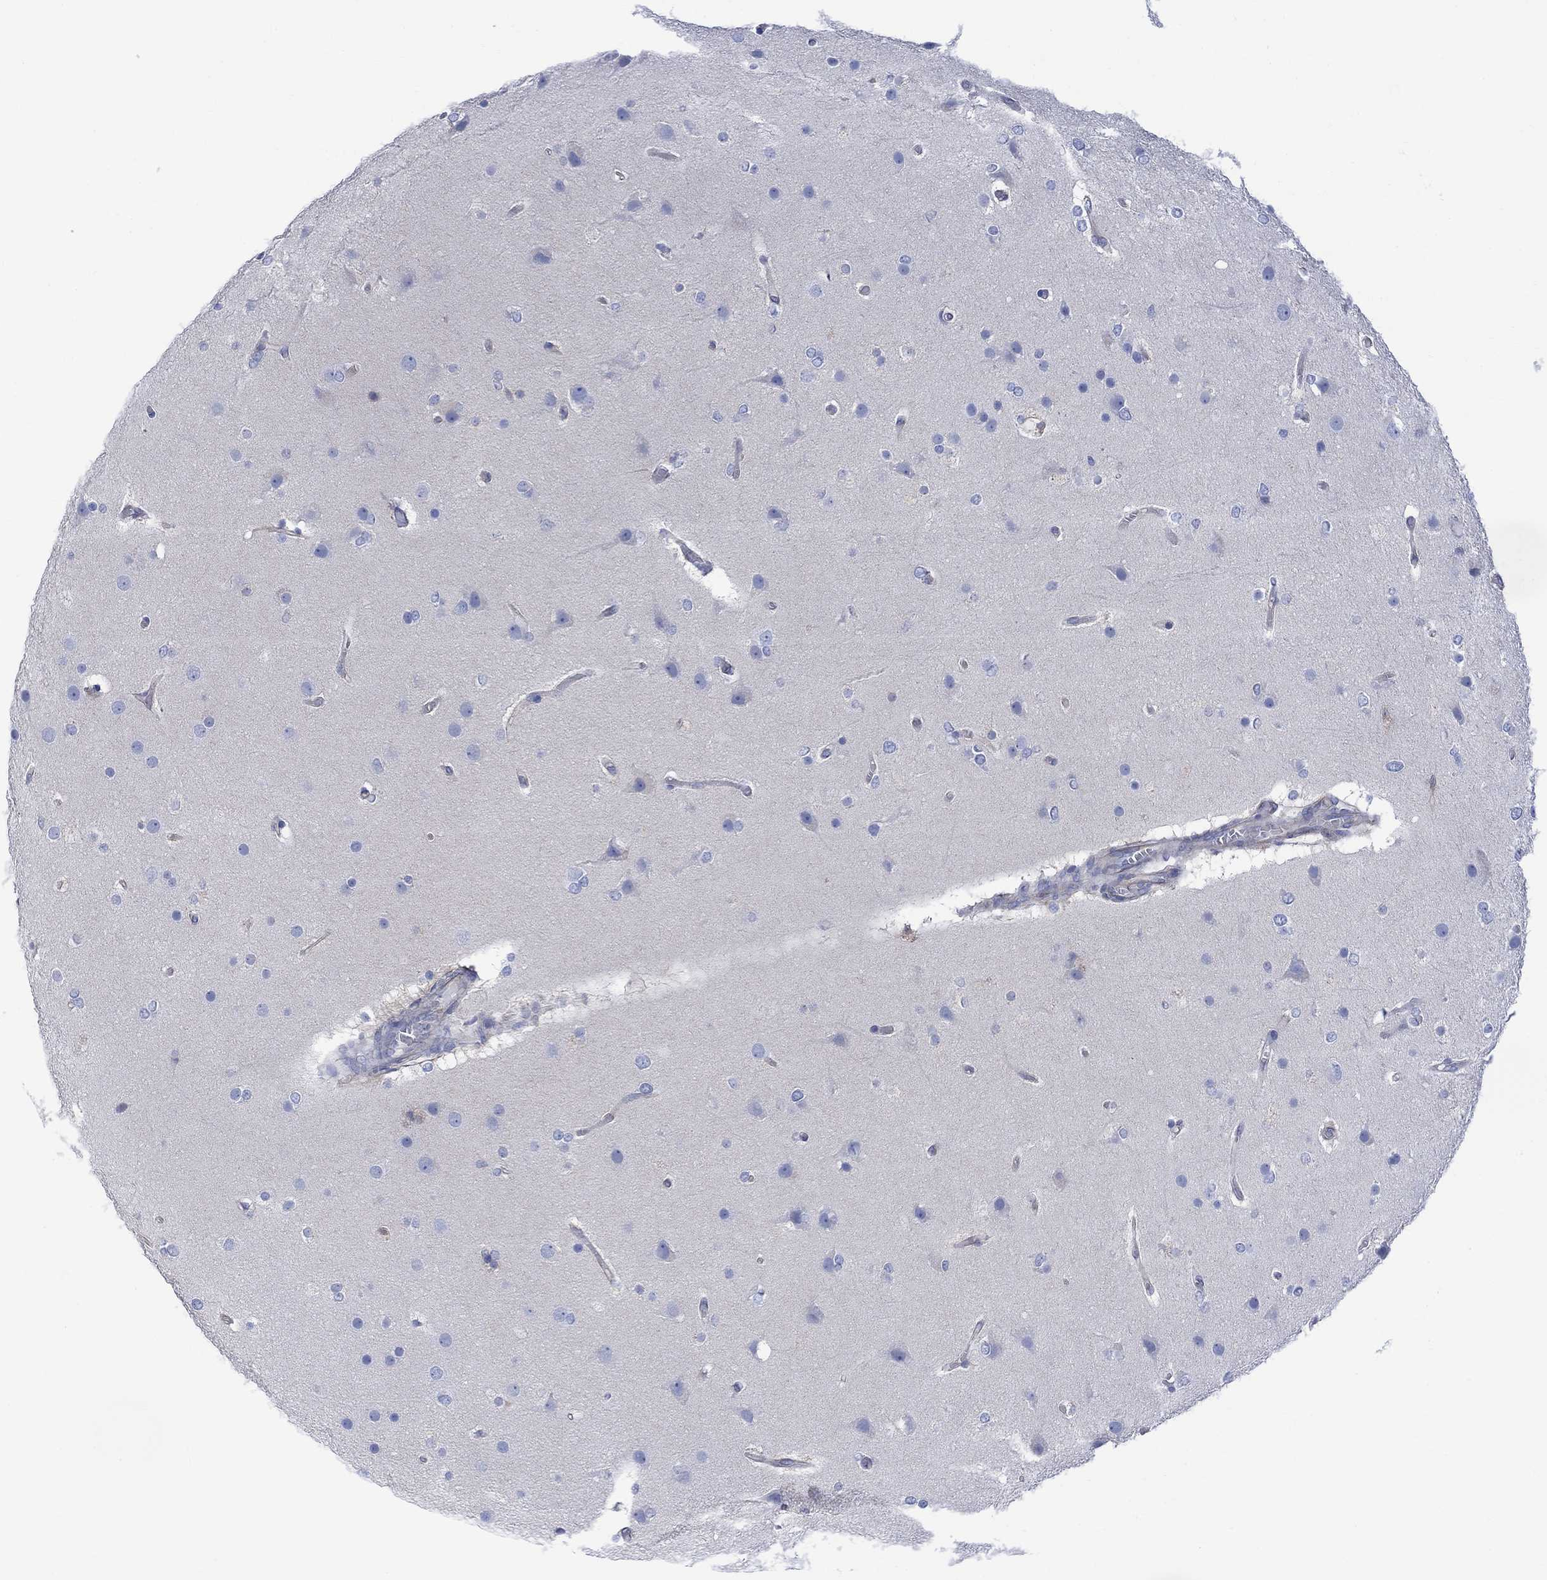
{"staining": {"intensity": "negative", "quantity": "none", "location": "none"}, "tissue": "glioma", "cell_type": "Tumor cells", "image_type": "cancer", "snomed": [{"axis": "morphology", "description": "Glioma, malignant, High grade"}, {"axis": "topography", "description": "Brain"}], "caption": "IHC photomicrograph of glioma stained for a protein (brown), which shows no expression in tumor cells.", "gene": "GBP5", "patient": {"sex": "female", "age": 61}}